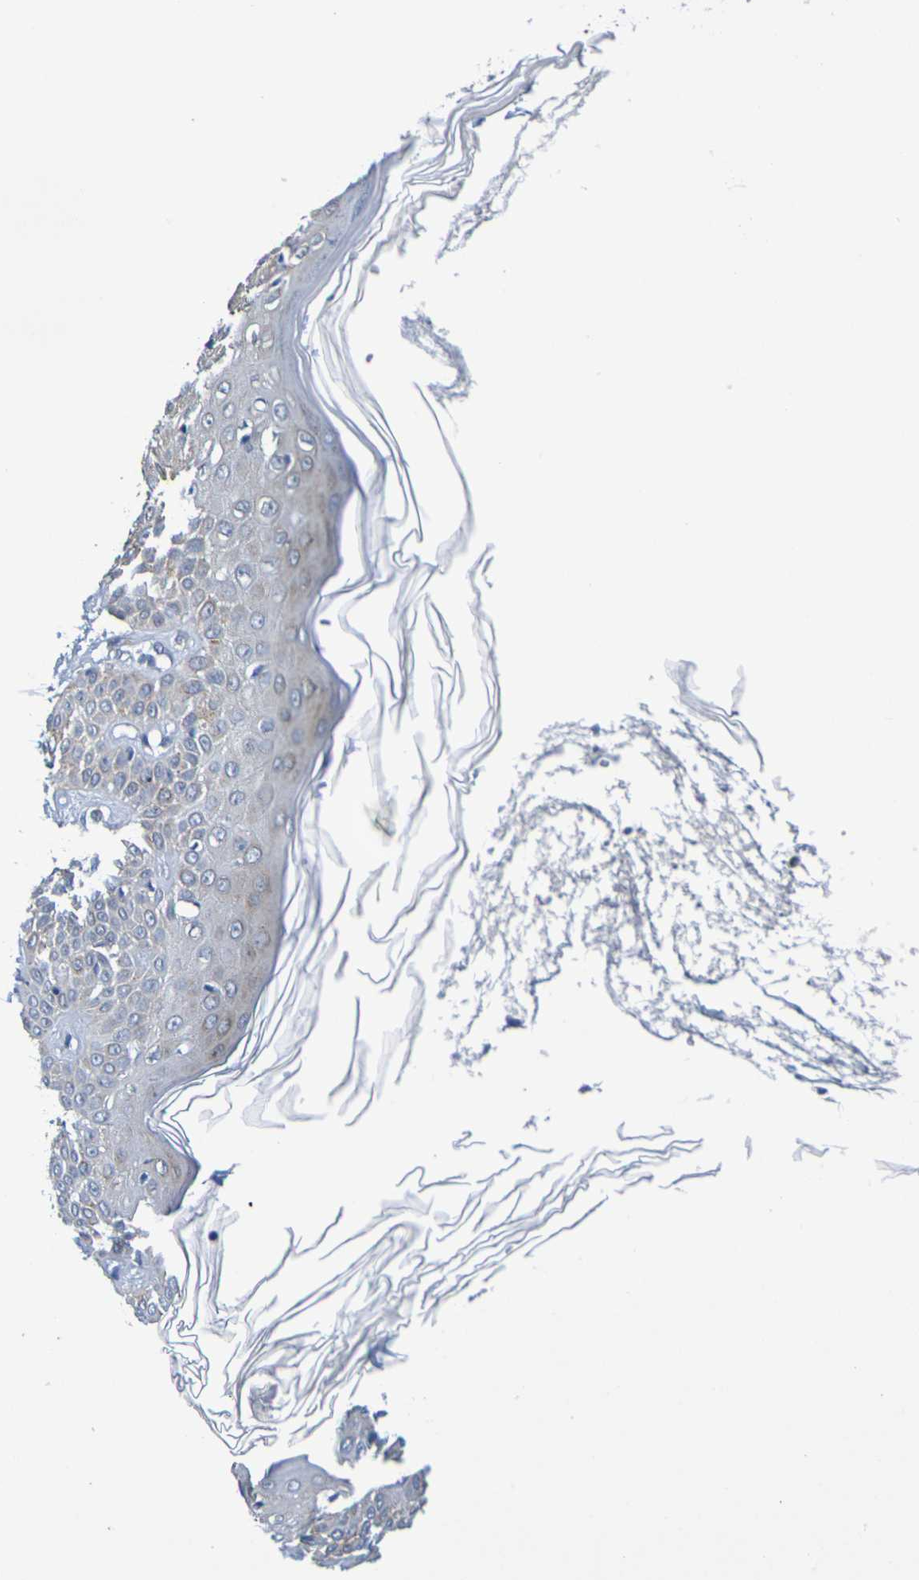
{"staining": {"intensity": "weak", "quantity": "<25%", "location": "cytoplasmic/membranous"}, "tissue": "skin cancer", "cell_type": "Tumor cells", "image_type": "cancer", "snomed": [{"axis": "morphology", "description": "Squamous cell carcinoma, NOS"}, {"axis": "topography", "description": "Skin"}], "caption": "Immunohistochemical staining of skin cancer demonstrates no significant staining in tumor cells. (Brightfield microscopy of DAB (3,3'-diaminobenzidine) immunohistochemistry (IHC) at high magnification).", "gene": "CHRNB1", "patient": {"sex": "female", "age": 78}}